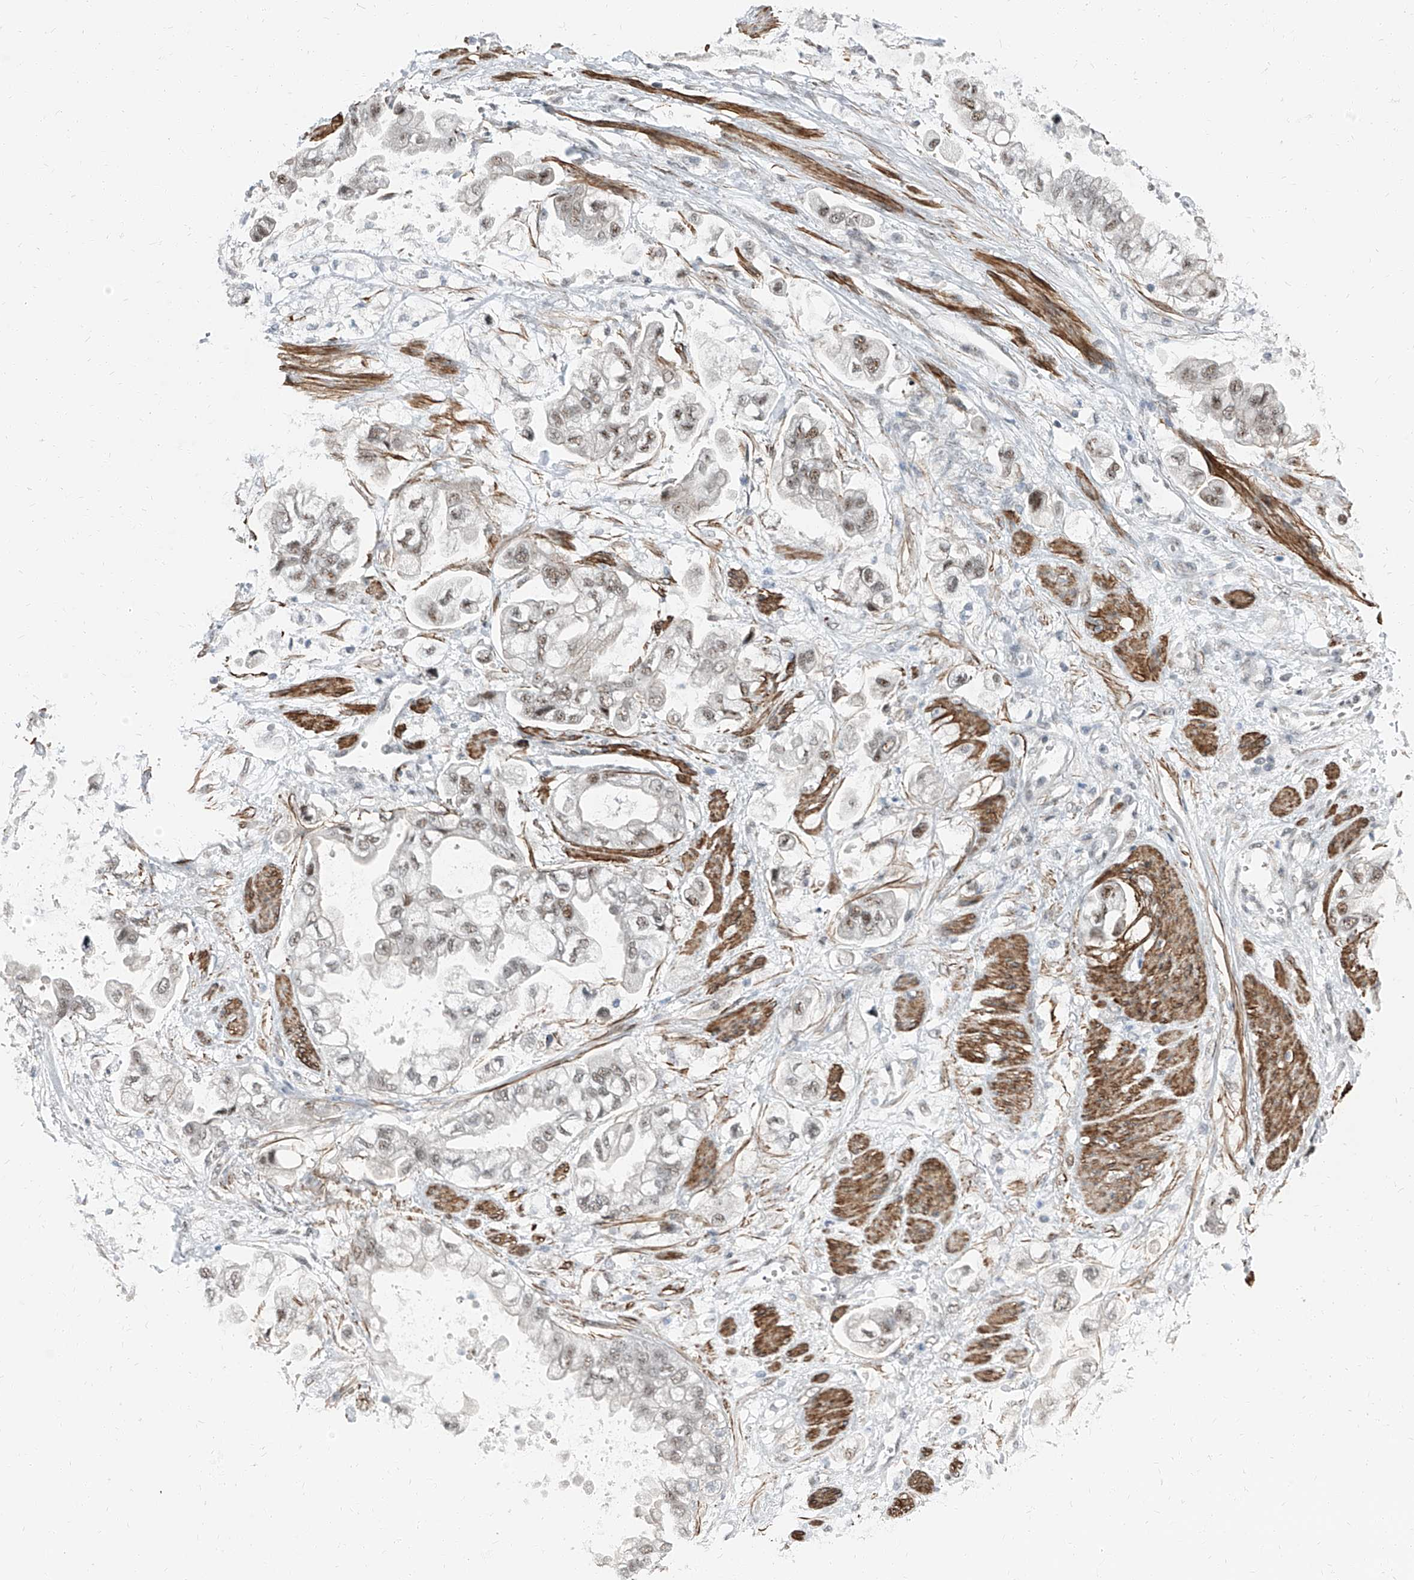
{"staining": {"intensity": "weak", "quantity": "25%-75%", "location": "nuclear"}, "tissue": "stomach cancer", "cell_type": "Tumor cells", "image_type": "cancer", "snomed": [{"axis": "morphology", "description": "Adenocarcinoma, NOS"}, {"axis": "topography", "description": "Stomach"}], "caption": "Stomach cancer stained with IHC shows weak nuclear positivity in approximately 25%-75% of tumor cells.", "gene": "TXLNB", "patient": {"sex": "male", "age": 62}}